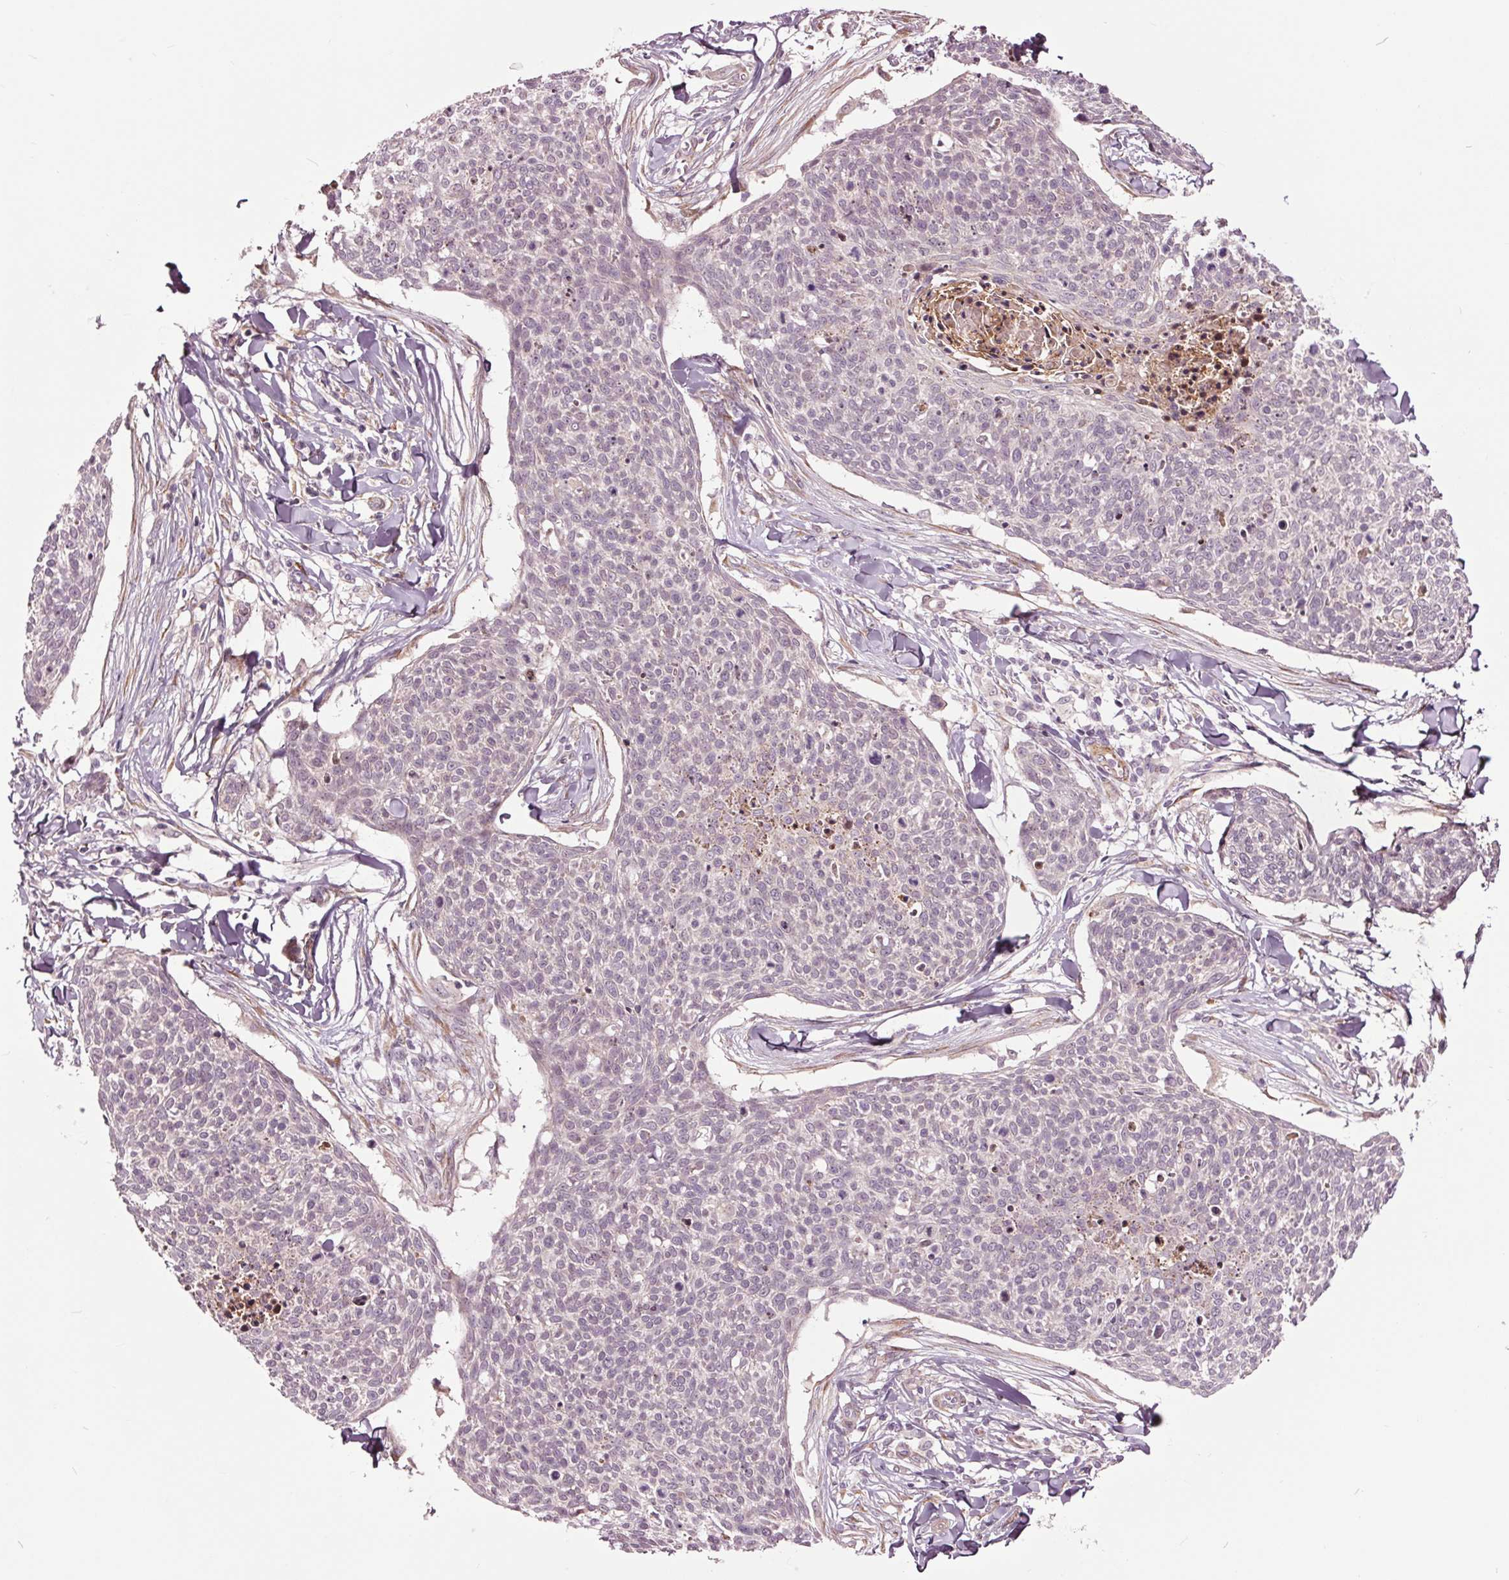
{"staining": {"intensity": "negative", "quantity": "none", "location": "none"}, "tissue": "skin cancer", "cell_type": "Tumor cells", "image_type": "cancer", "snomed": [{"axis": "morphology", "description": "Squamous cell carcinoma, NOS"}, {"axis": "topography", "description": "Skin"}, {"axis": "topography", "description": "Vulva"}], "caption": "Immunohistochemistry of skin cancer exhibits no staining in tumor cells.", "gene": "HAUS5", "patient": {"sex": "female", "age": 75}}